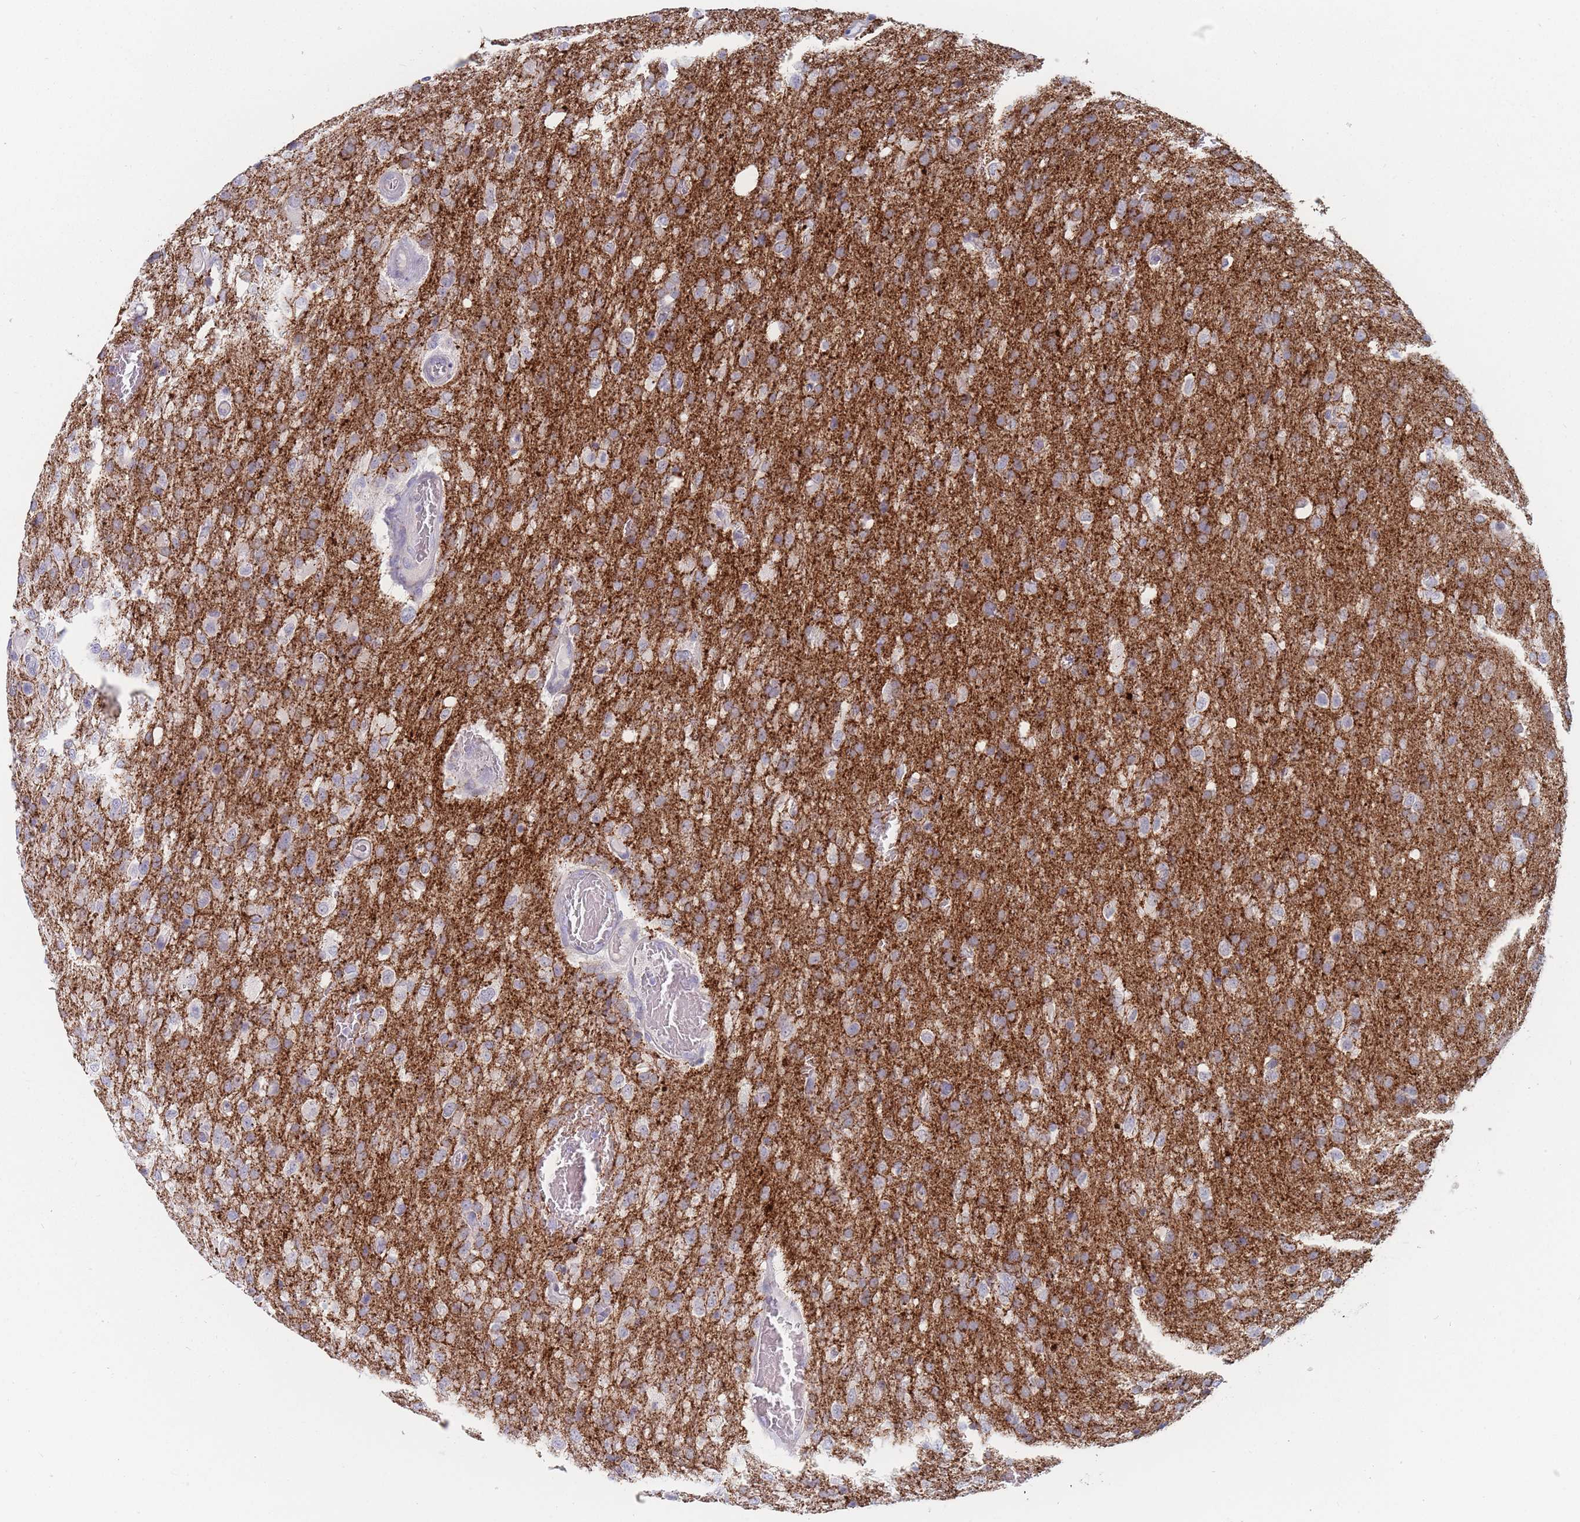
{"staining": {"intensity": "negative", "quantity": "none", "location": "none"}, "tissue": "glioma", "cell_type": "Tumor cells", "image_type": "cancer", "snomed": [{"axis": "morphology", "description": "Glioma, malignant, High grade"}, {"axis": "topography", "description": "Brain"}], "caption": "IHC of human glioma displays no positivity in tumor cells.", "gene": "SPATS1", "patient": {"sex": "female", "age": 74}}